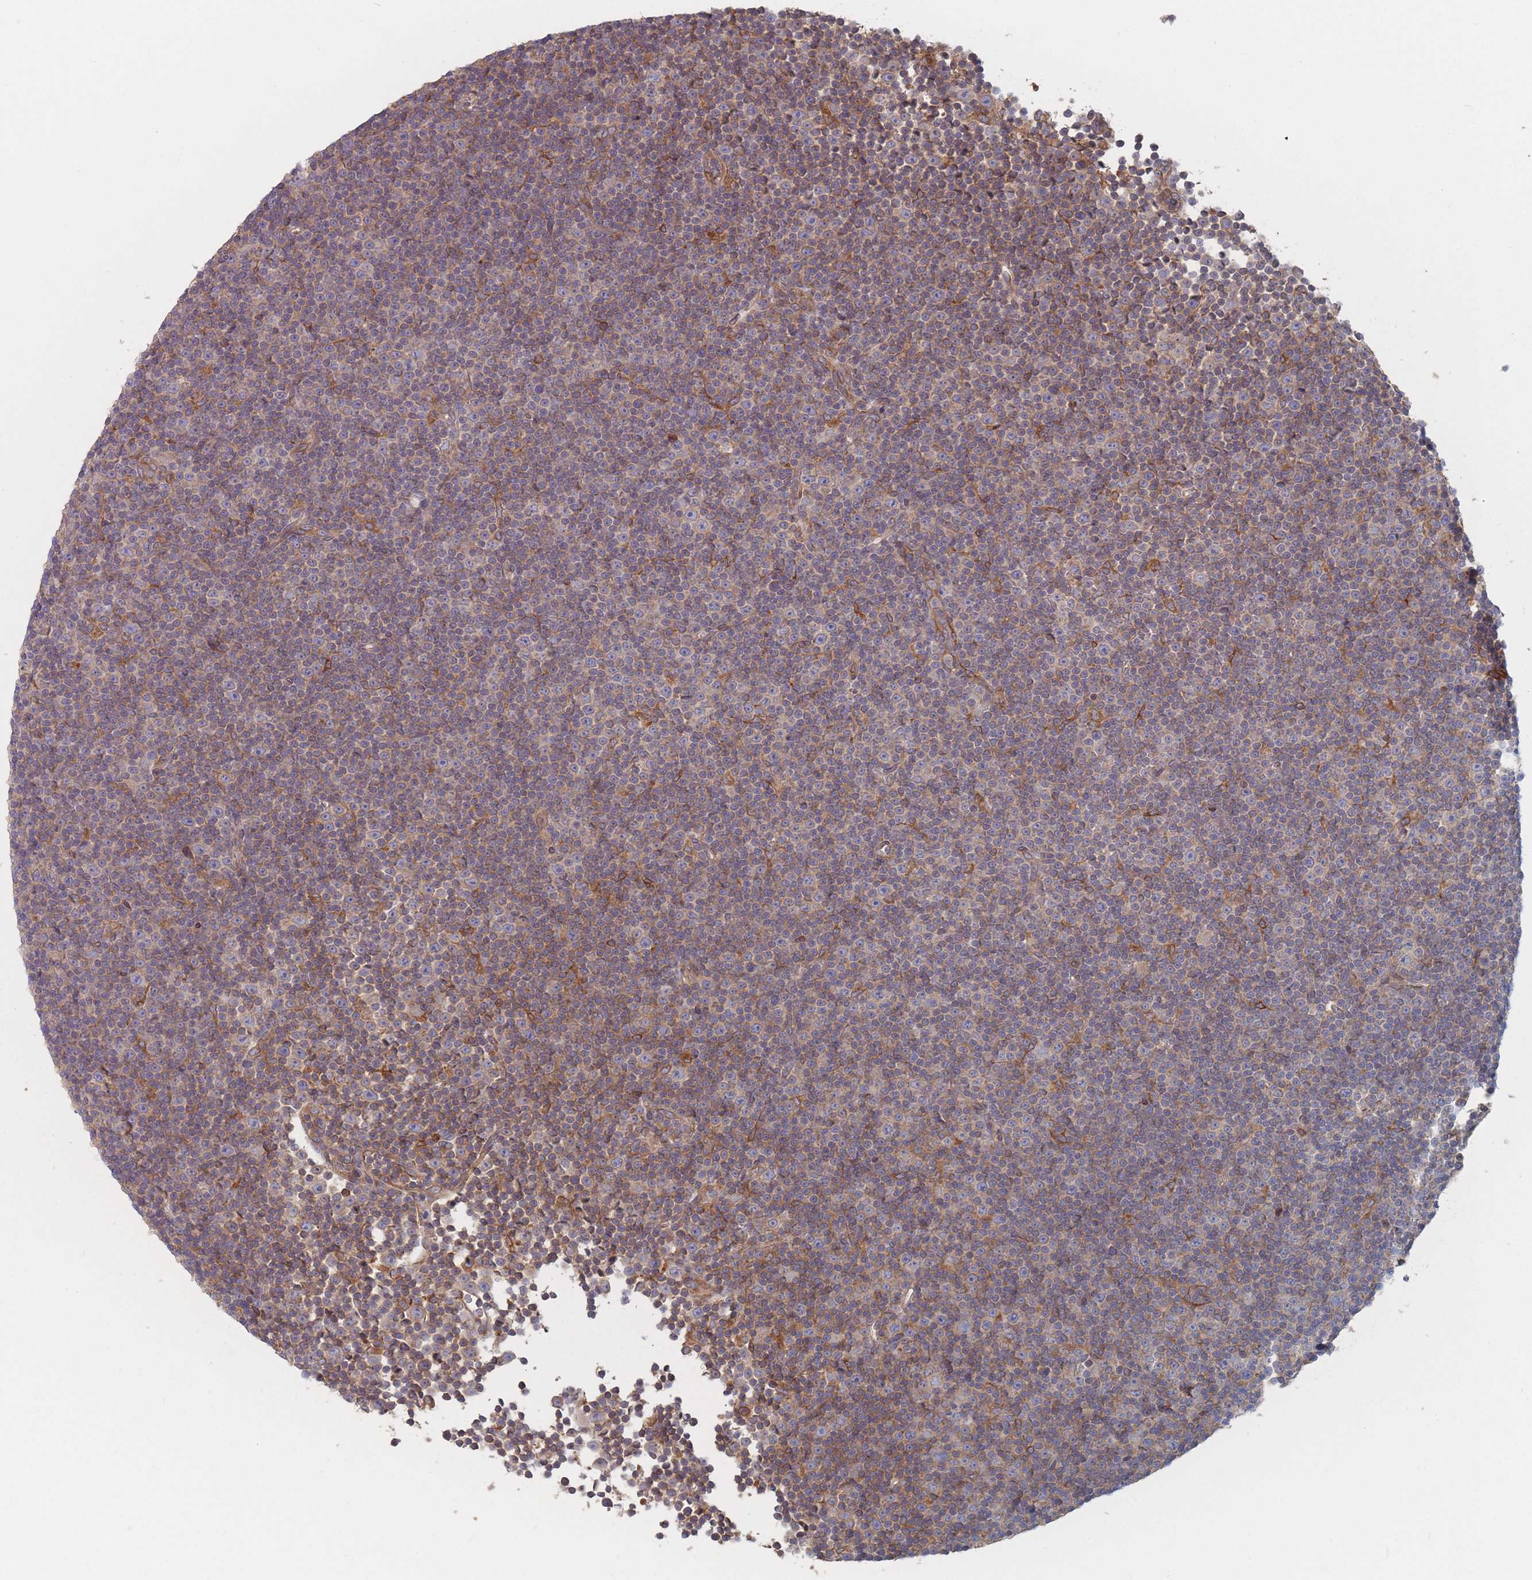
{"staining": {"intensity": "weak", "quantity": "<25%", "location": "cytoplasmic/membranous"}, "tissue": "lymphoma", "cell_type": "Tumor cells", "image_type": "cancer", "snomed": [{"axis": "morphology", "description": "Malignant lymphoma, non-Hodgkin's type, Low grade"}, {"axis": "topography", "description": "Lymph node"}], "caption": "The immunohistochemistry (IHC) photomicrograph has no significant positivity in tumor cells of lymphoma tissue.", "gene": "KDSR", "patient": {"sex": "female", "age": 67}}